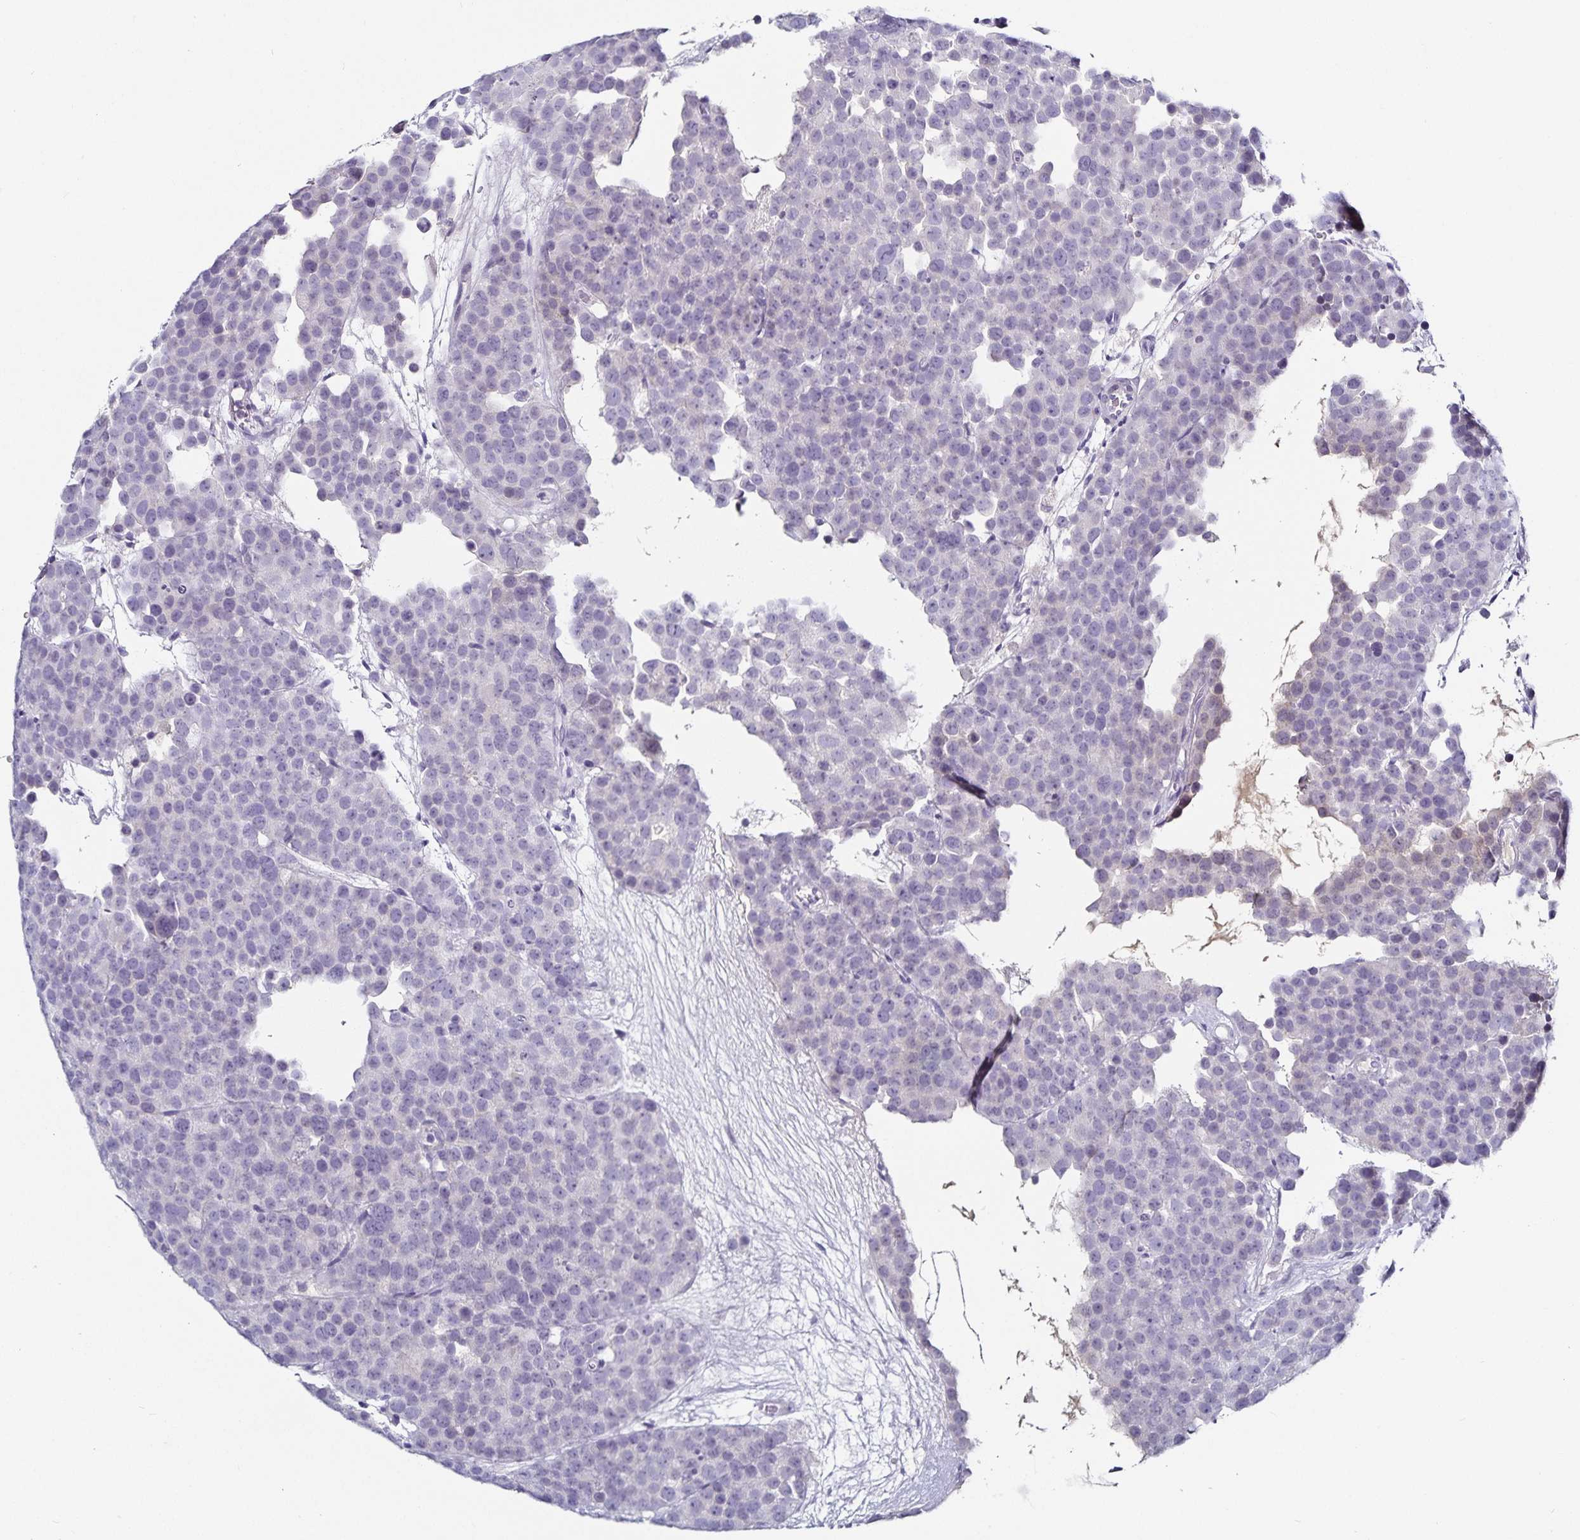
{"staining": {"intensity": "negative", "quantity": "none", "location": "none"}, "tissue": "testis cancer", "cell_type": "Tumor cells", "image_type": "cancer", "snomed": [{"axis": "morphology", "description": "Seminoma, NOS"}, {"axis": "topography", "description": "Testis"}], "caption": "DAB (3,3'-diaminobenzidine) immunohistochemical staining of testis cancer demonstrates no significant staining in tumor cells. Brightfield microscopy of IHC stained with DAB (3,3'-diaminobenzidine) (brown) and hematoxylin (blue), captured at high magnification.", "gene": "TTR", "patient": {"sex": "male", "age": 71}}